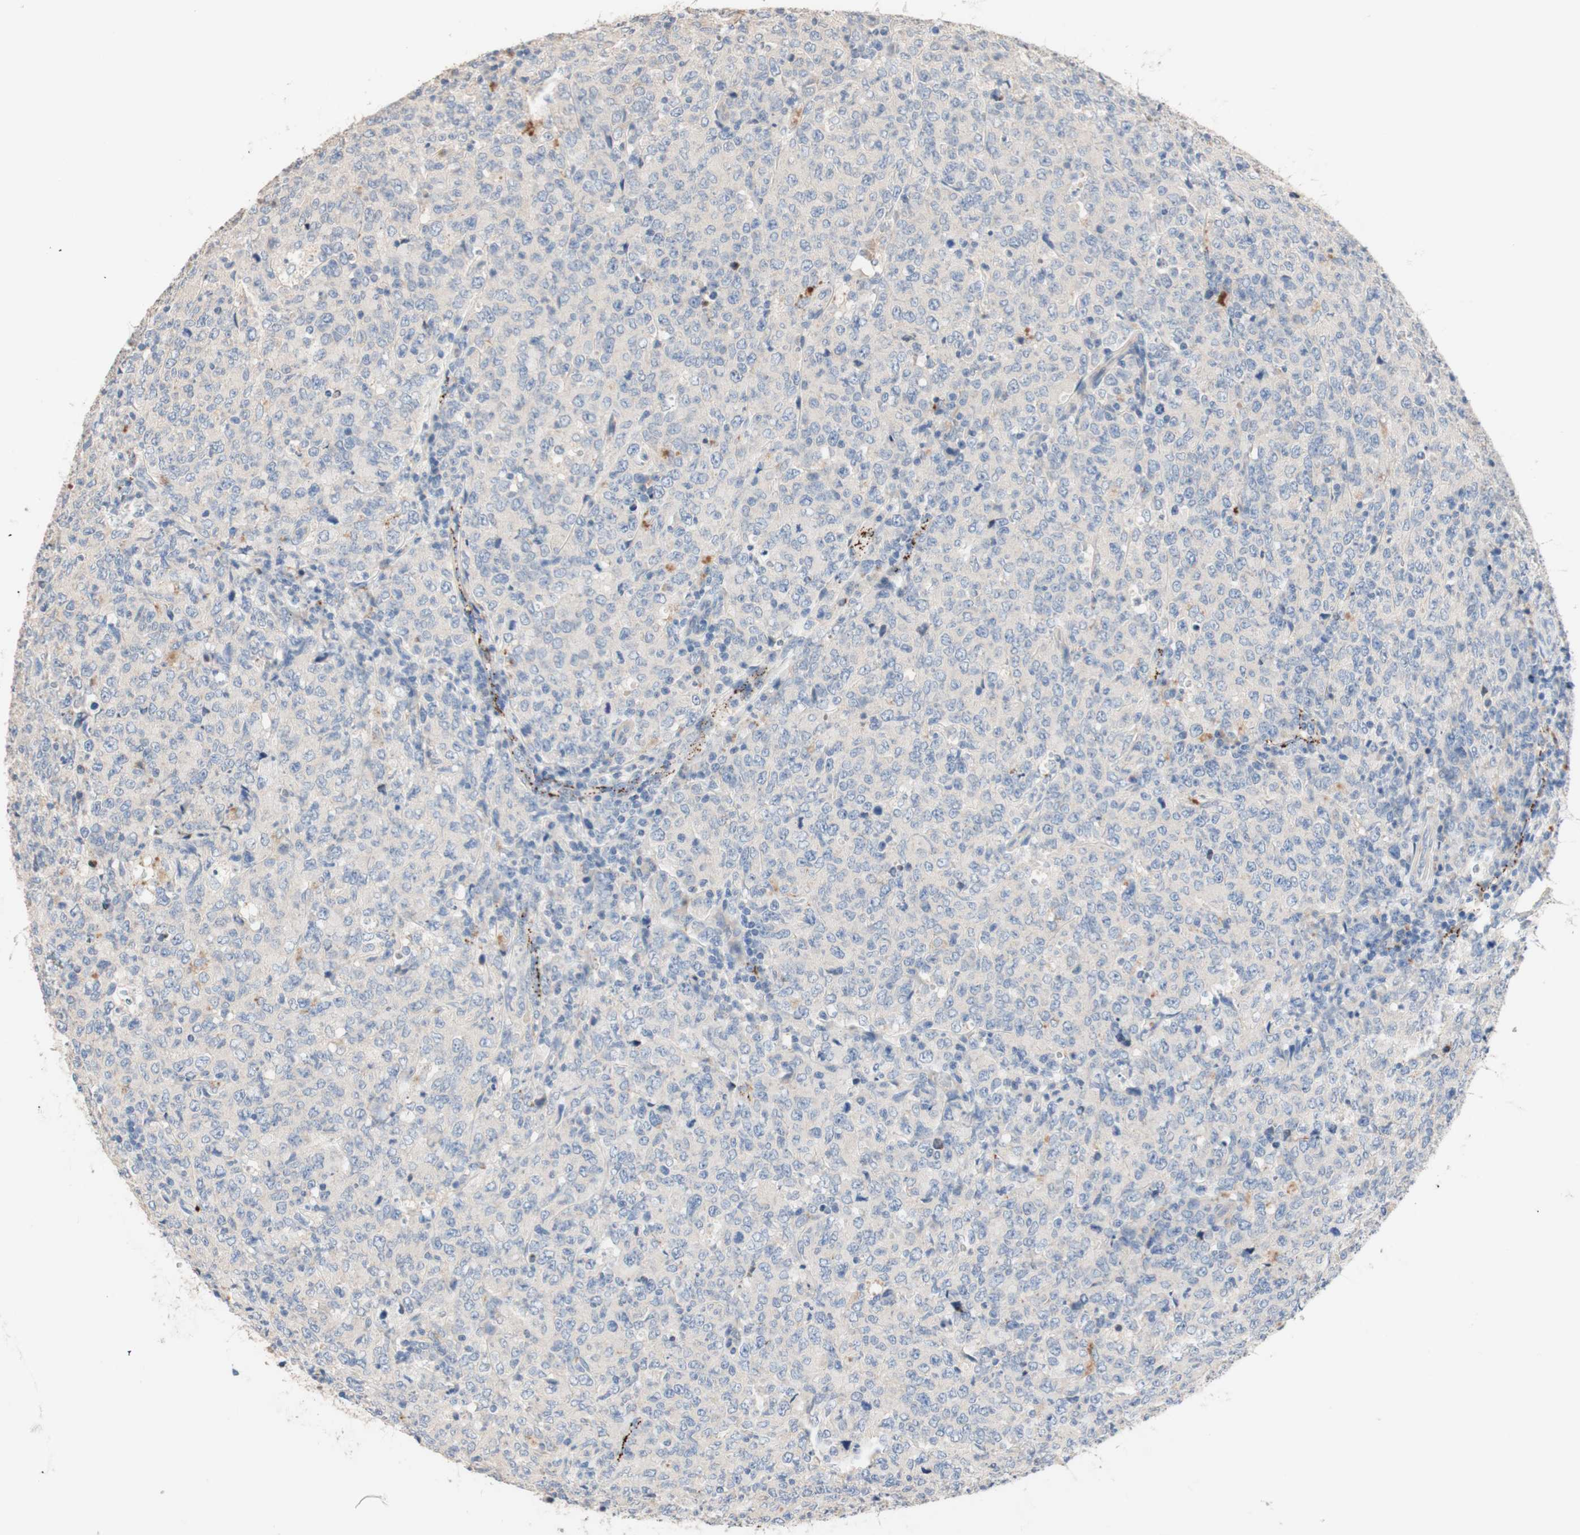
{"staining": {"intensity": "negative", "quantity": "none", "location": "none"}, "tissue": "lymphoma", "cell_type": "Tumor cells", "image_type": "cancer", "snomed": [{"axis": "morphology", "description": "Malignant lymphoma, non-Hodgkin's type, High grade"}, {"axis": "topography", "description": "Tonsil"}], "caption": "An IHC micrograph of high-grade malignant lymphoma, non-Hodgkin's type is shown. There is no staining in tumor cells of high-grade malignant lymphoma, non-Hodgkin's type.", "gene": "CDON", "patient": {"sex": "female", "age": 36}}